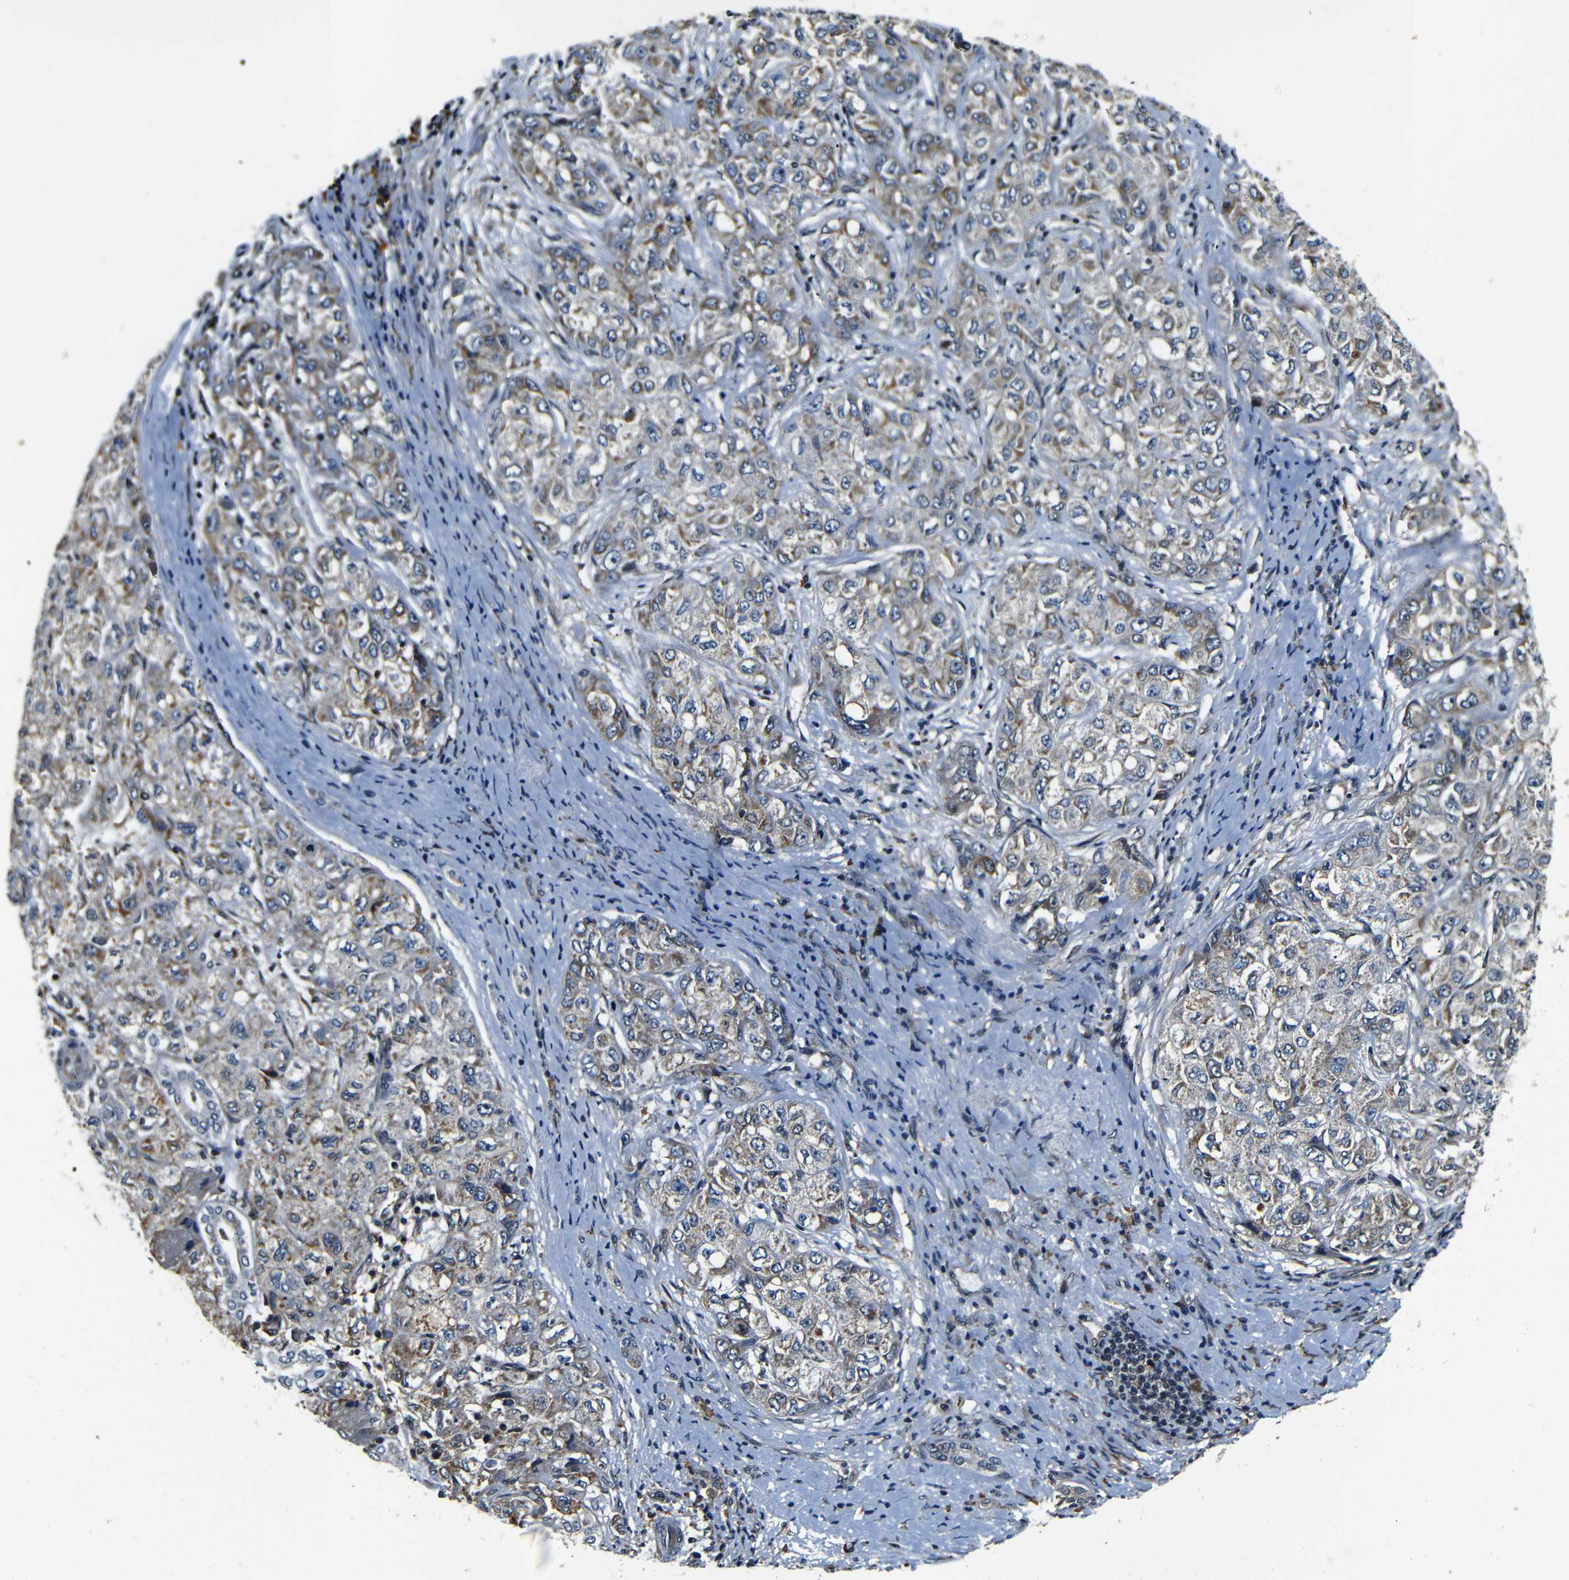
{"staining": {"intensity": "weak", "quantity": "25%-75%", "location": "cytoplasmic/membranous"}, "tissue": "liver cancer", "cell_type": "Tumor cells", "image_type": "cancer", "snomed": [{"axis": "morphology", "description": "Carcinoma, Hepatocellular, NOS"}, {"axis": "topography", "description": "Liver"}], "caption": "The photomicrograph demonstrates immunohistochemical staining of liver cancer (hepatocellular carcinoma). There is weak cytoplasmic/membranous positivity is appreciated in about 25%-75% of tumor cells.", "gene": "NCBP3", "patient": {"sex": "male", "age": 80}}